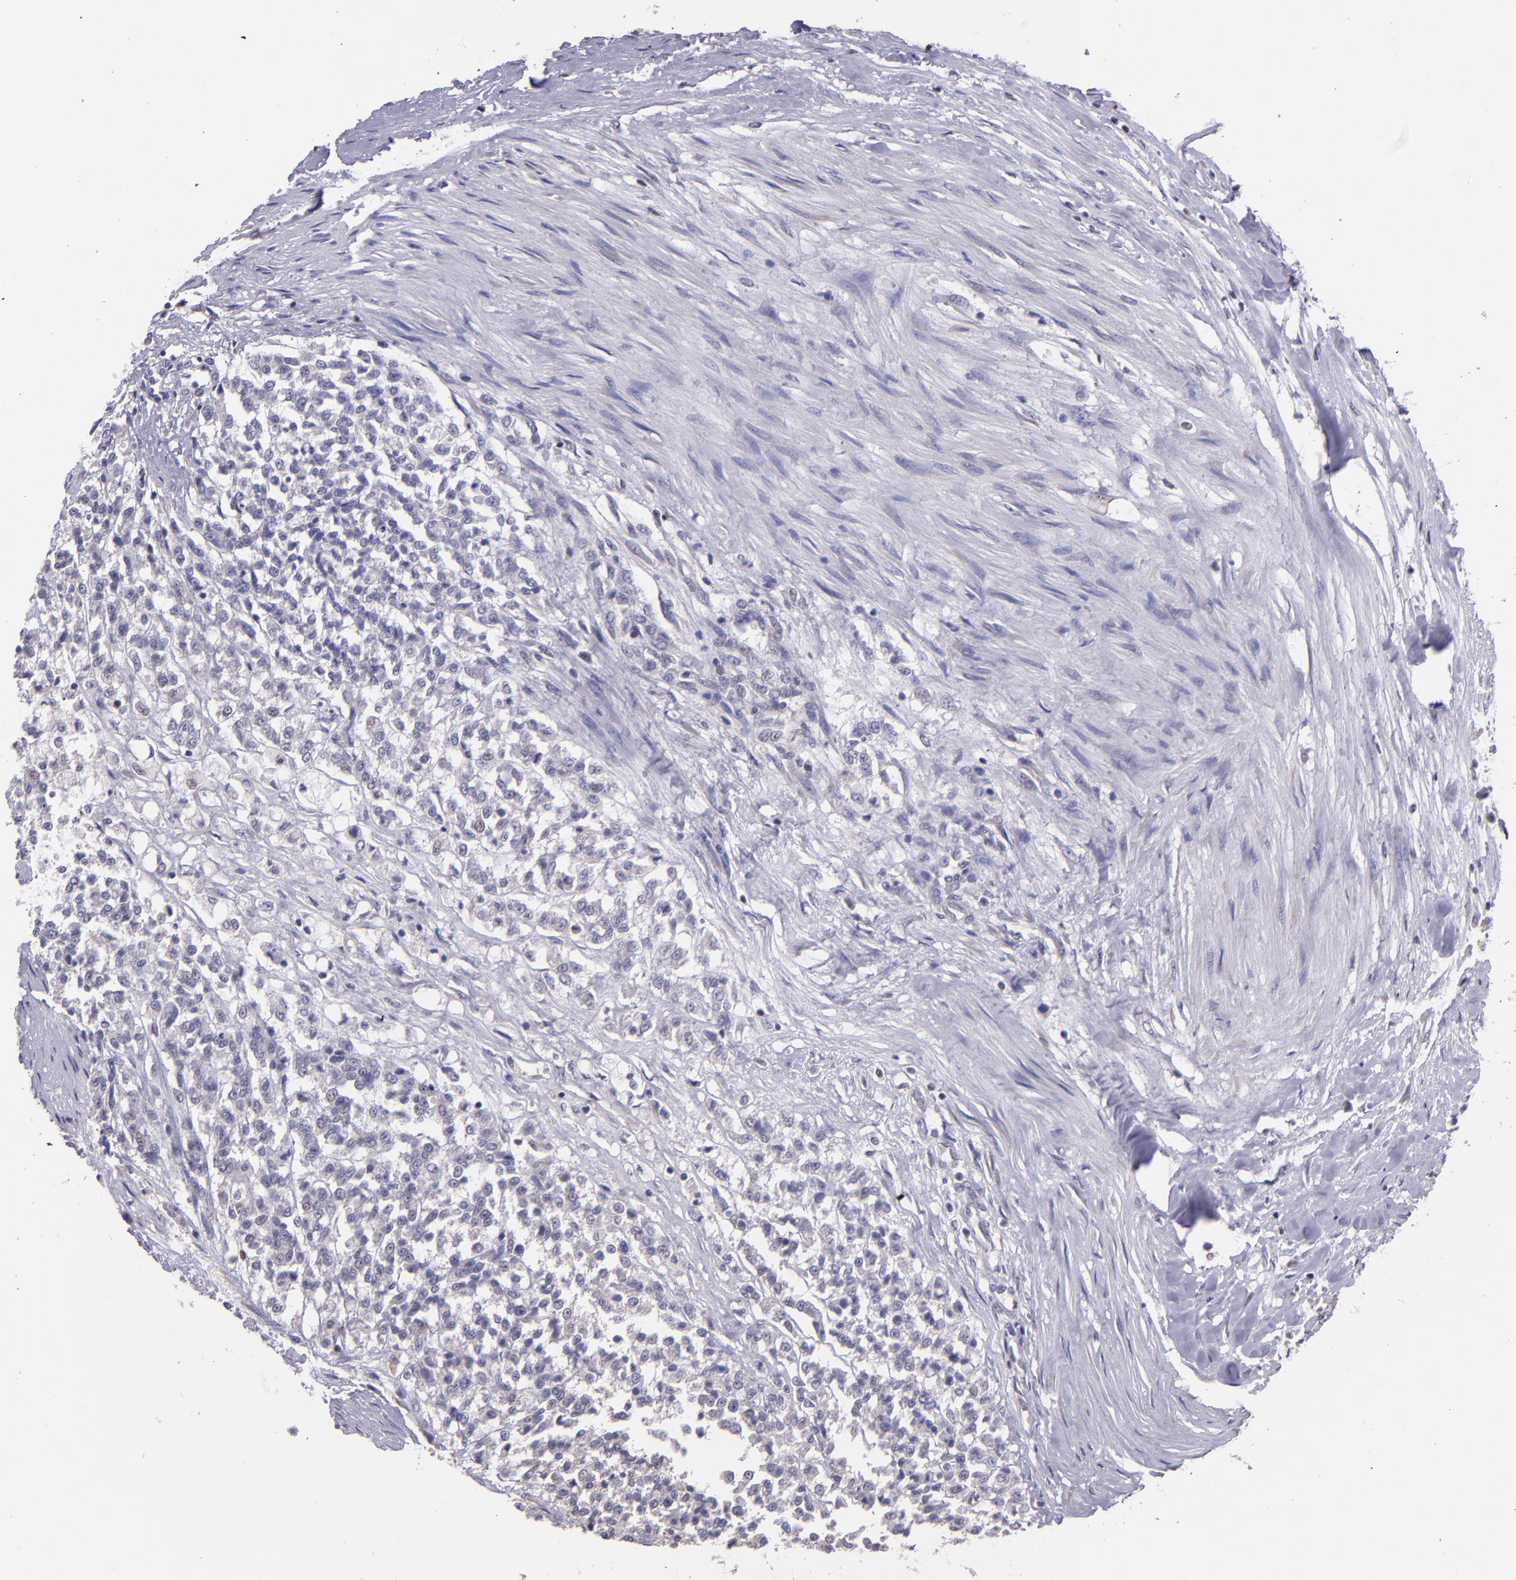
{"staining": {"intensity": "negative", "quantity": "none", "location": "none"}, "tissue": "testis cancer", "cell_type": "Tumor cells", "image_type": "cancer", "snomed": [{"axis": "morphology", "description": "Seminoma, NOS"}, {"axis": "topography", "description": "Testis"}], "caption": "Immunohistochemistry histopathology image of seminoma (testis) stained for a protein (brown), which exhibits no positivity in tumor cells. (DAB IHC, high magnification).", "gene": "ELF1", "patient": {"sex": "male", "age": 59}}